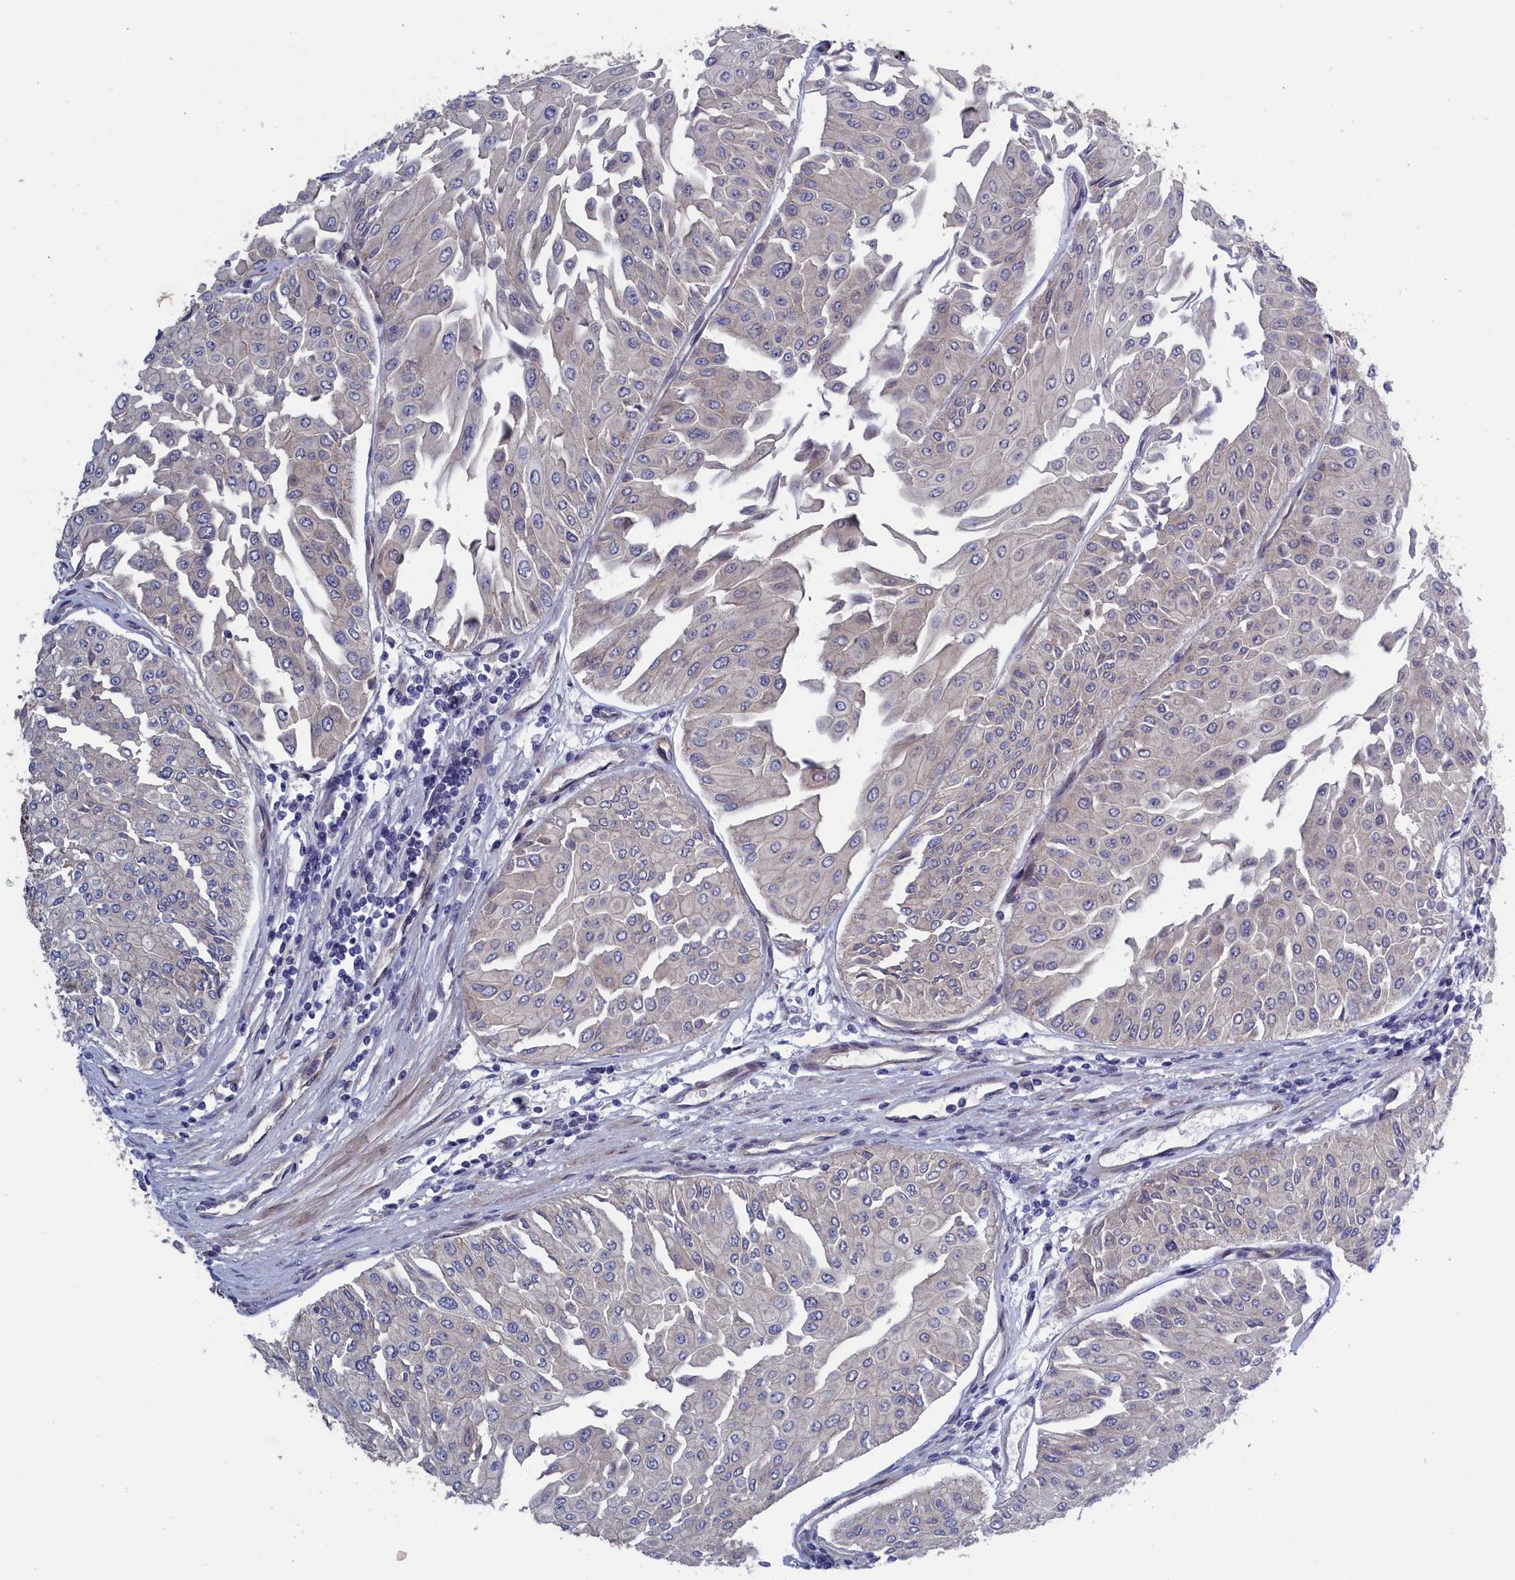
{"staining": {"intensity": "negative", "quantity": "none", "location": "none"}, "tissue": "urothelial cancer", "cell_type": "Tumor cells", "image_type": "cancer", "snomed": [{"axis": "morphology", "description": "Urothelial carcinoma, Low grade"}, {"axis": "topography", "description": "Urinary bladder"}], "caption": "This micrograph is of urothelial cancer stained with immunohistochemistry (IHC) to label a protein in brown with the nuclei are counter-stained blue. There is no positivity in tumor cells.", "gene": "LSG1", "patient": {"sex": "male", "age": 67}}